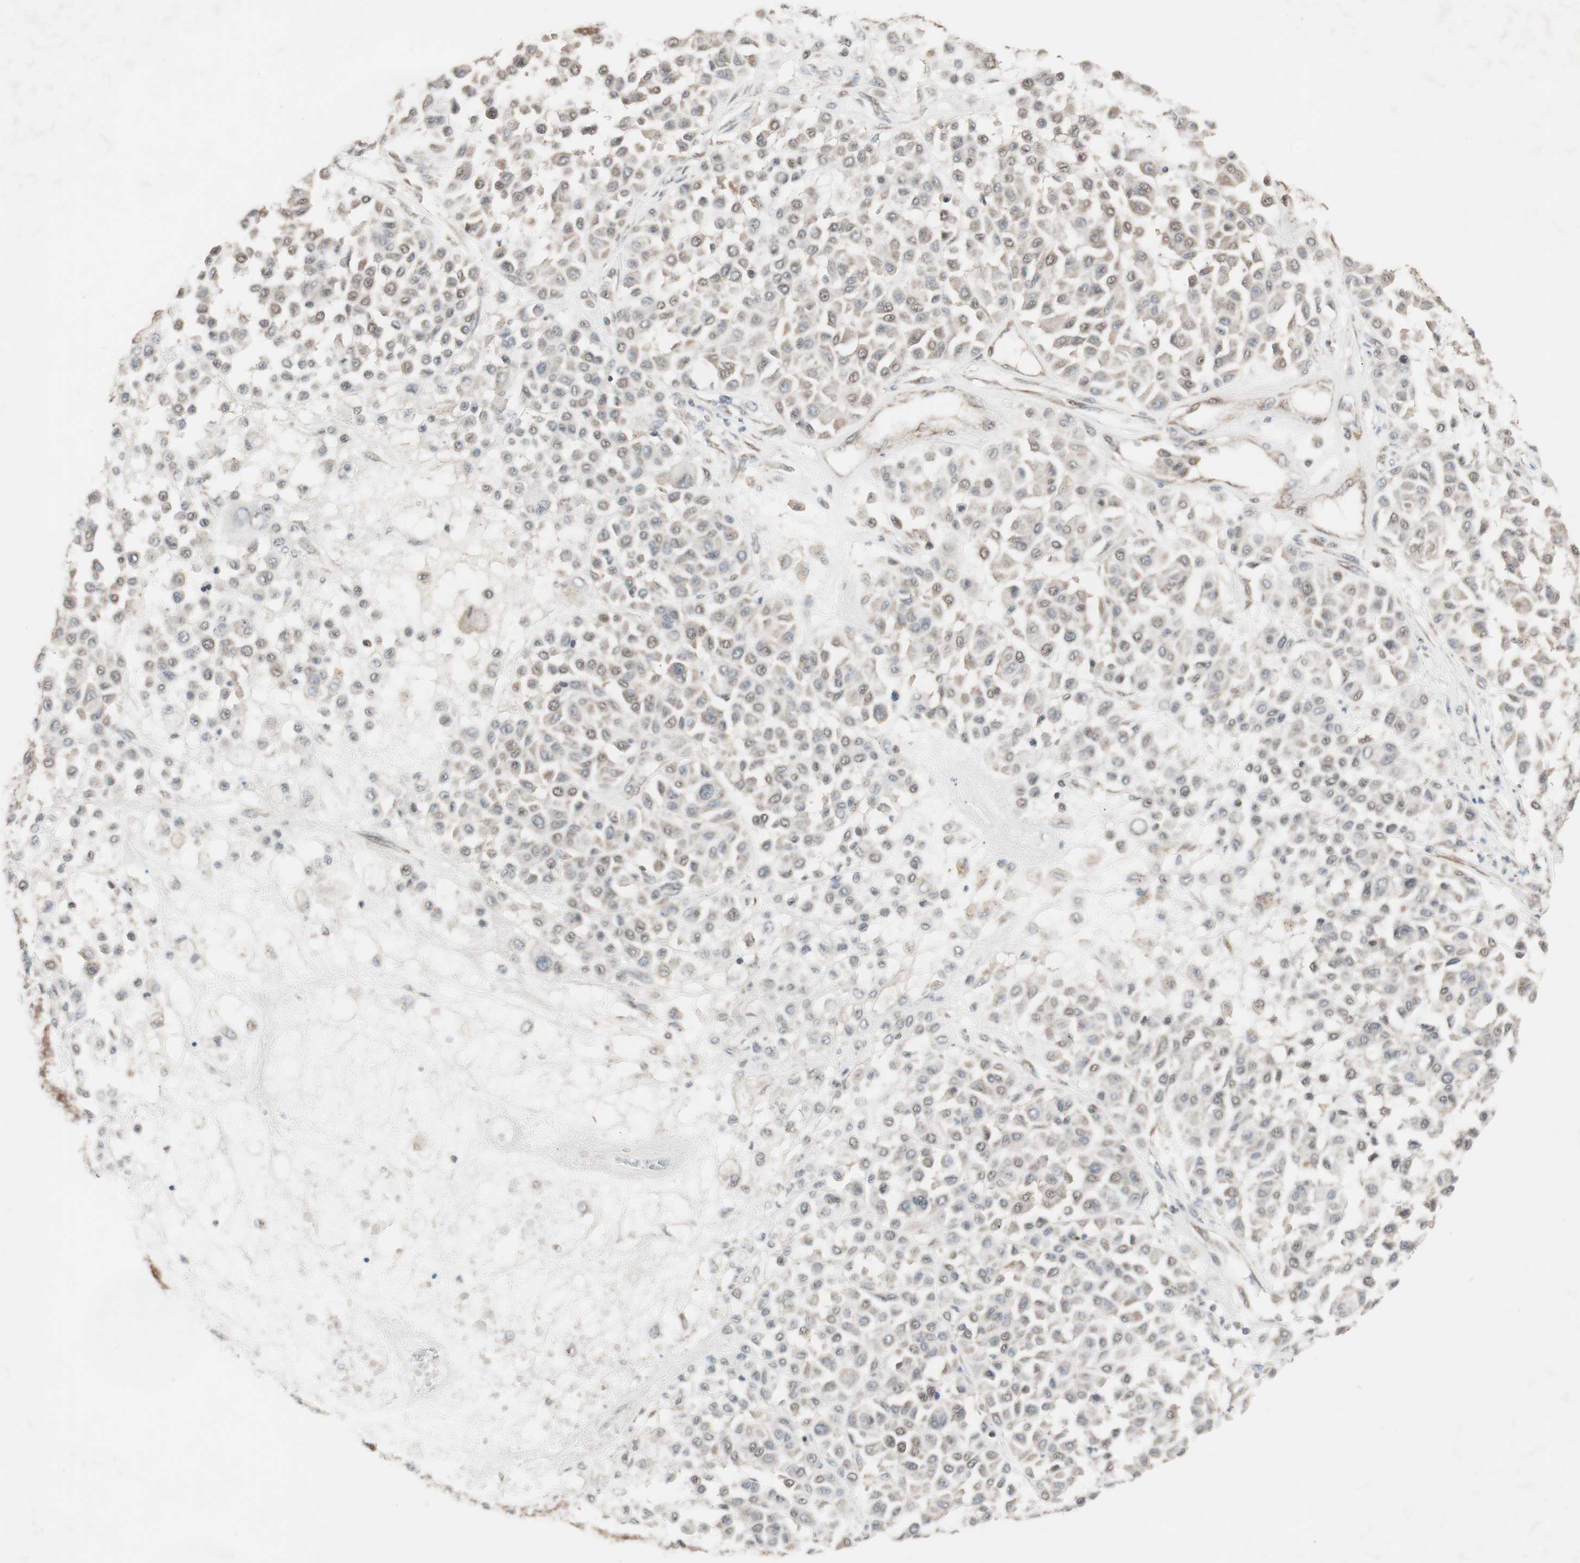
{"staining": {"intensity": "negative", "quantity": "none", "location": "none"}, "tissue": "melanoma", "cell_type": "Tumor cells", "image_type": "cancer", "snomed": [{"axis": "morphology", "description": "Malignant melanoma, Metastatic site"}, {"axis": "topography", "description": "Soft tissue"}], "caption": "Immunohistochemical staining of malignant melanoma (metastatic site) reveals no significant expression in tumor cells.", "gene": "FBXO5", "patient": {"sex": "male", "age": 41}}